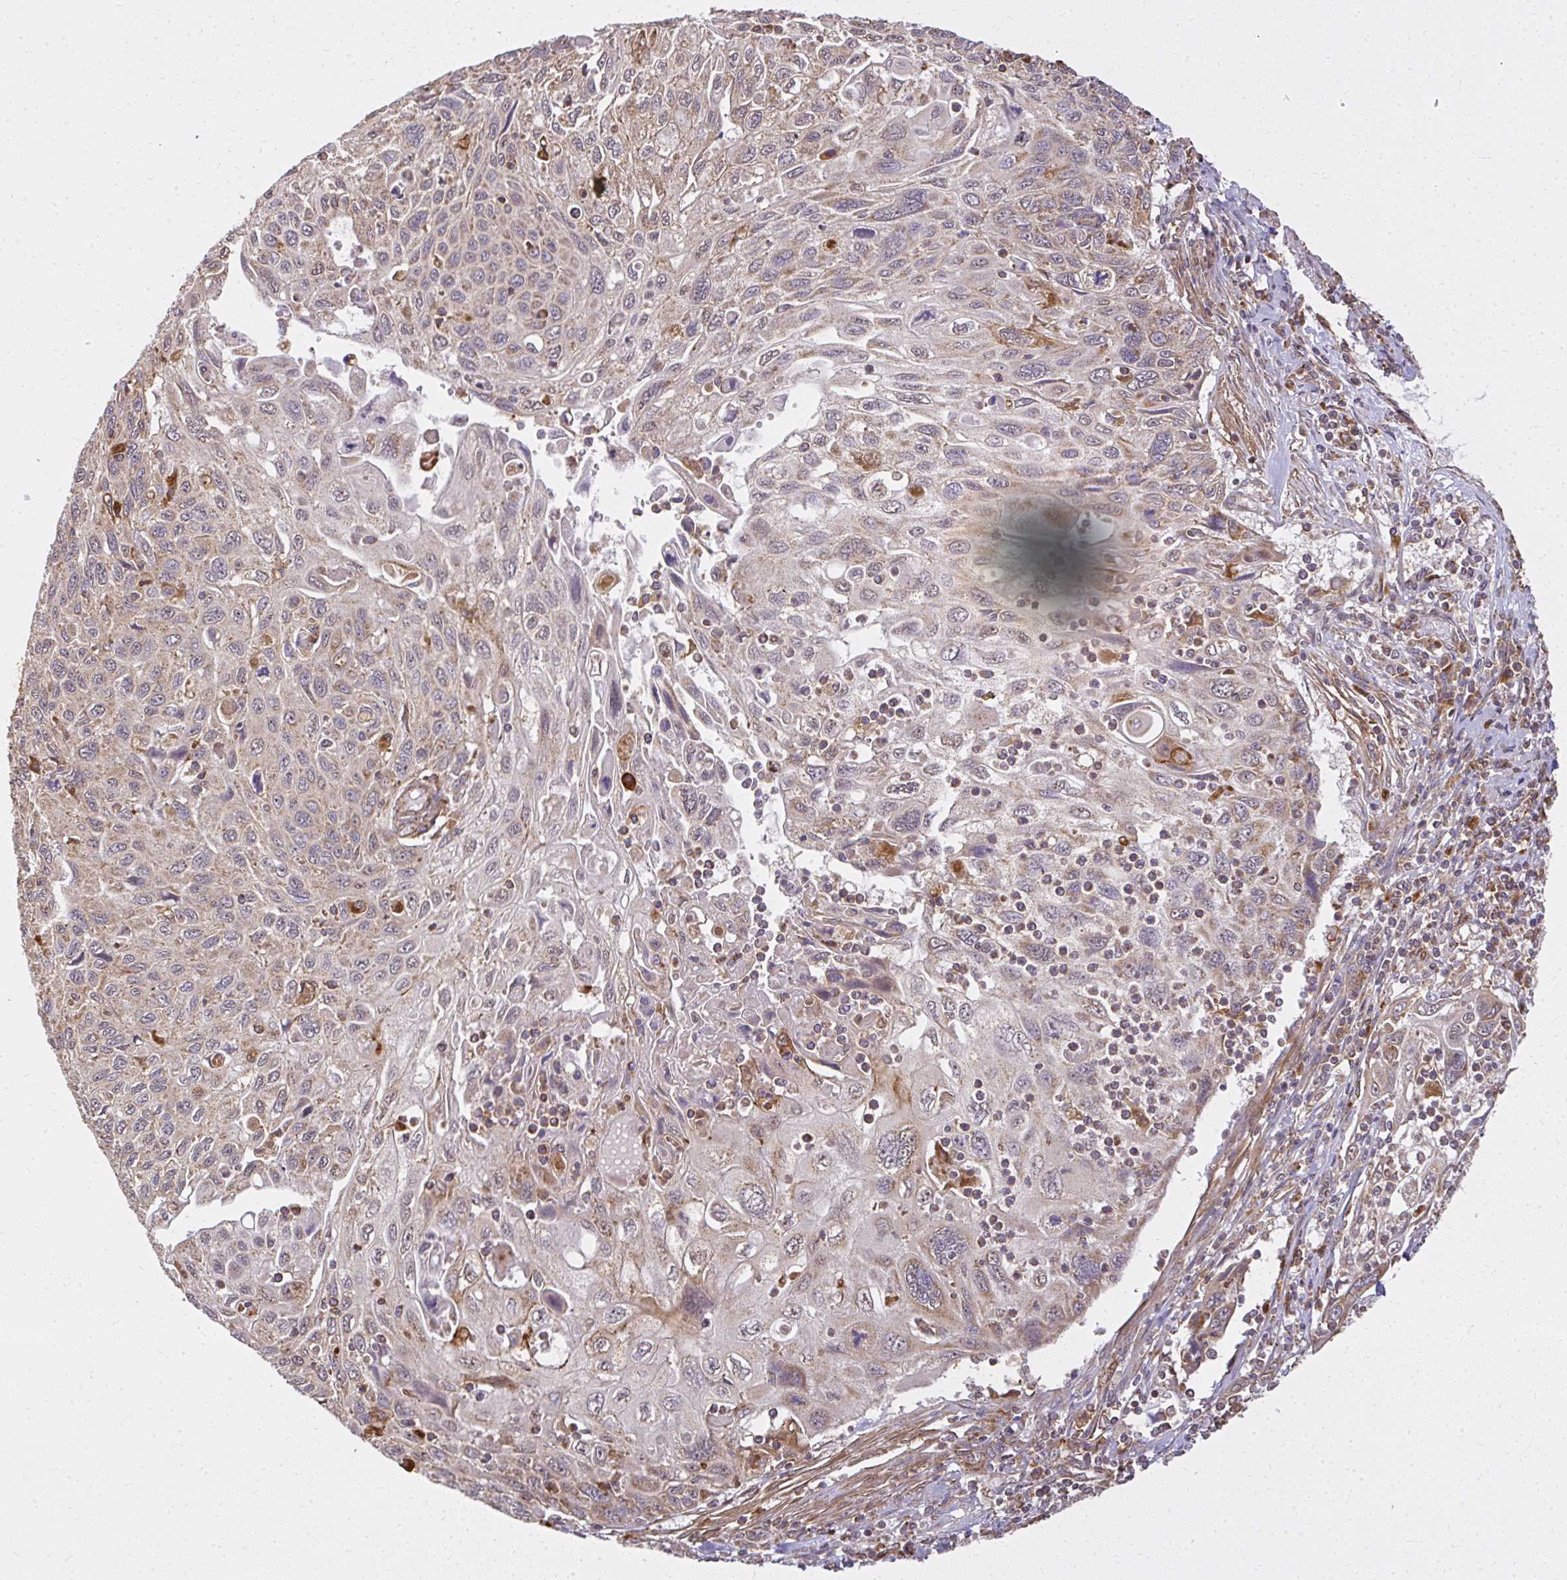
{"staining": {"intensity": "weak", "quantity": "25%-75%", "location": "cytoplasmic/membranous"}, "tissue": "cervical cancer", "cell_type": "Tumor cells", "image_type": "cancer", "snomed": [{"axis": "morphology", "description": "Squamous cell carcinoma, NOS"}, {"axis": "topography", "description": "Cervix"}], "caption": "Human squamous cell carcinoma (cervical) stained with a protein marker displays weak staining in tumor cells.", "gene": "GNS", "patient": {"sex": "female", "age": 70}}